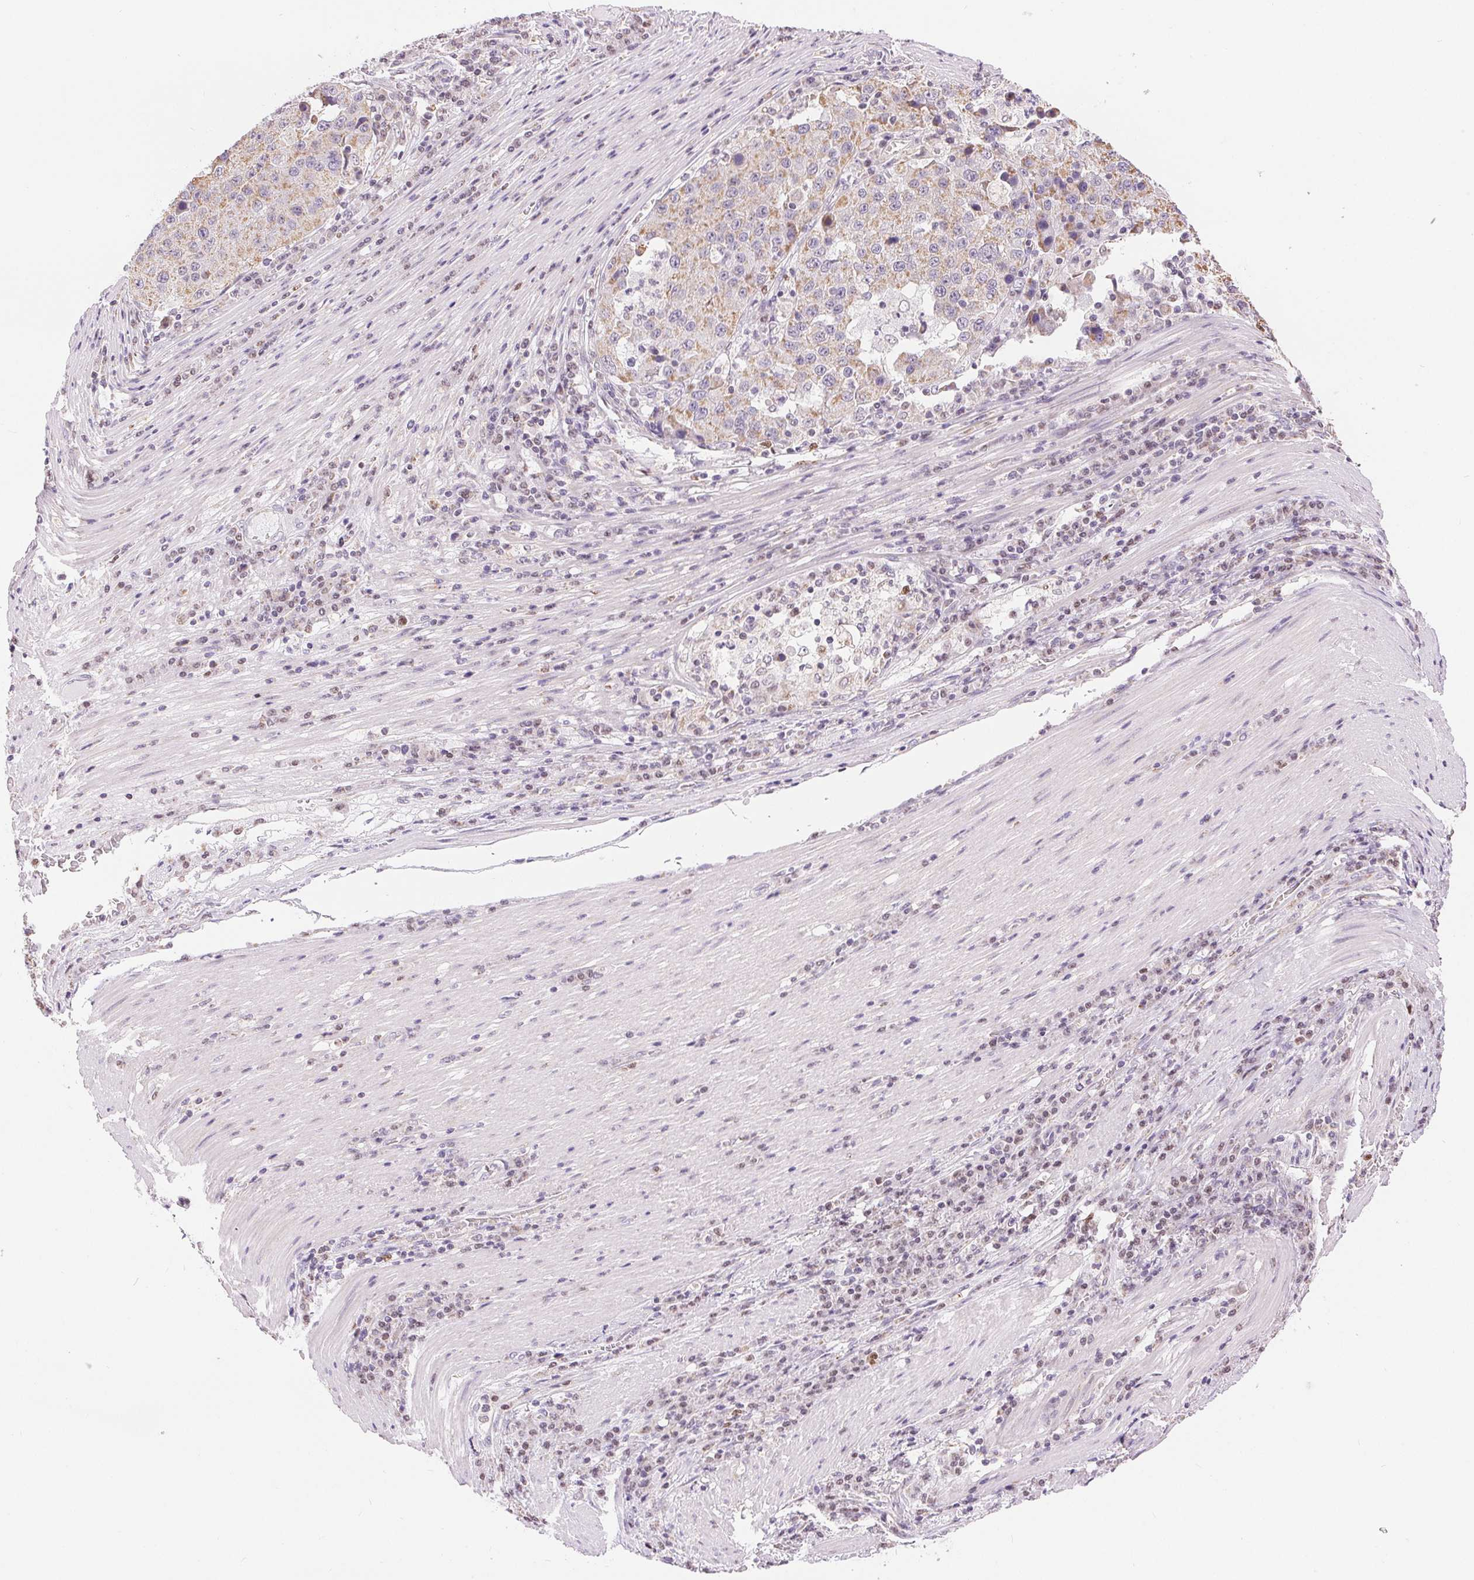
{"staining": {"intensity": "weak", "quantity": "25%-75%", "location": "cytoplasmic/membranous"}, "tissue": "stomach cancer", "cell_type": "Tumor cells", "image_type": "cancer", "snomed": [{"axis": "morphology", "description": "Adenocarcinoma, NOS"}, {"axis": "topography", "description": "Stomach"}], "caption": "About 25%-75% of tumor cells in stomach cancer reveal weak cytoplasmic/membranous protein staining as visualized by brown immunohistochemical staining.", "gene": "POU2F2", "patient": {"sex": "male", "age": 71}}